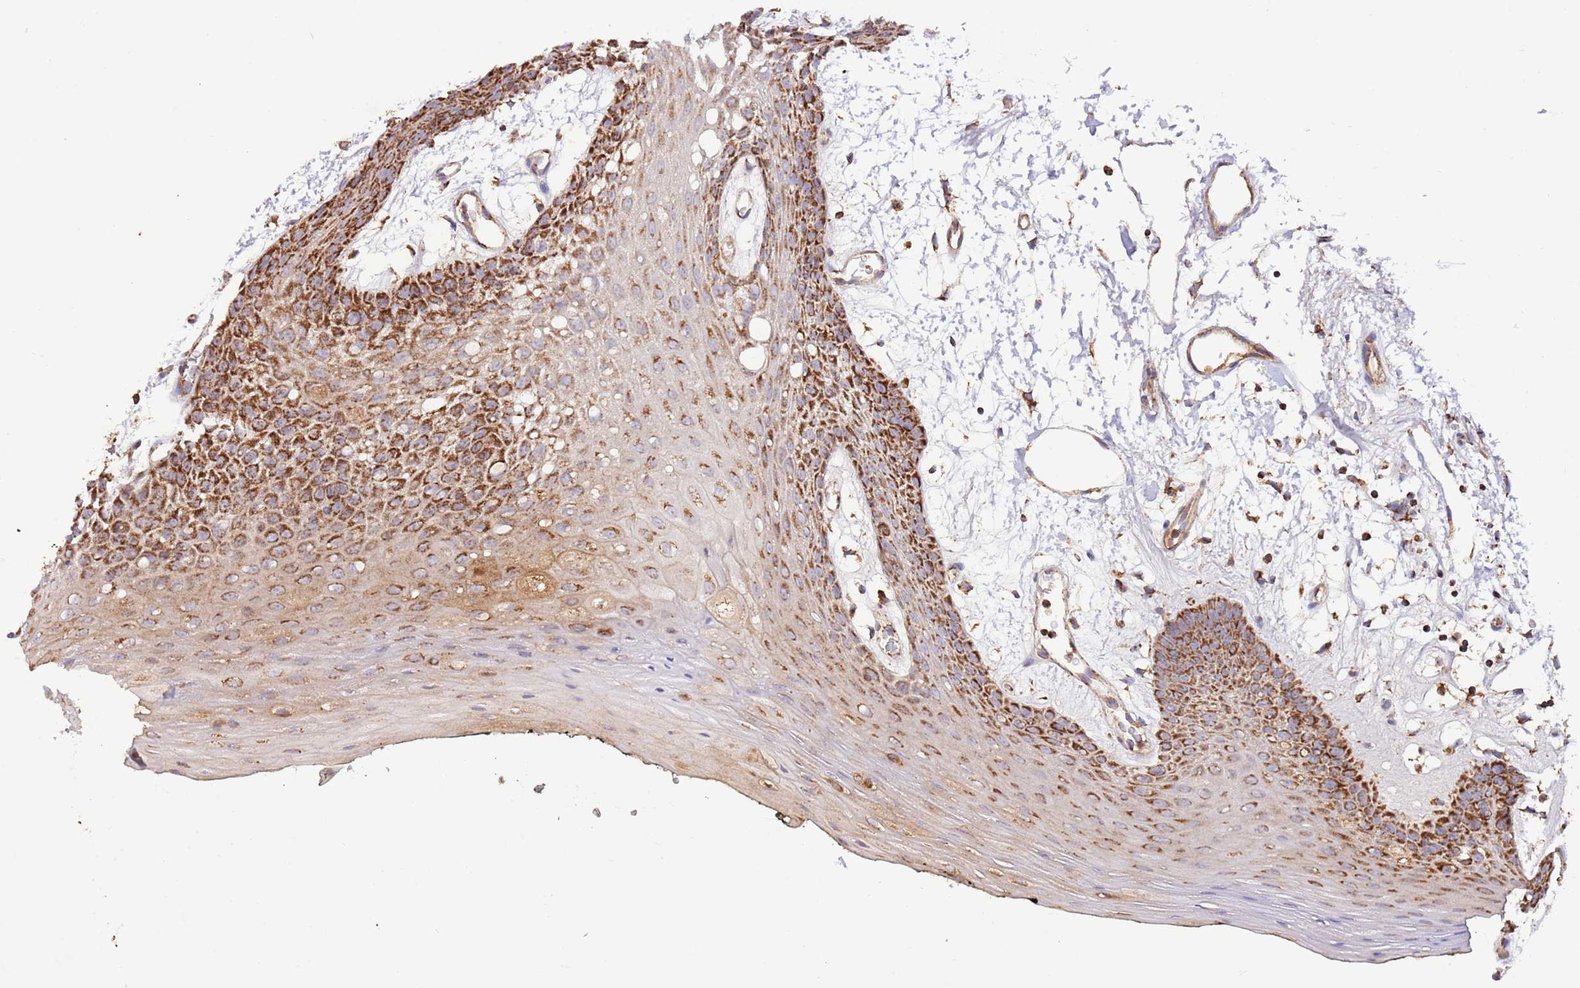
{"staining": {"intensity": "strong", "quantity": "25%-75%", "location": "cytoplasmic/membranous"}, "tissue": "oral mucosa", "cell_type": "Squamous epithelial cells", "image_type": "normal", "snomed": [{"axis": "morphology", "description": "Normal tissue, NOS"}, {"axis": "topography", "description": "Oral tissue"}, {"axis": "topography", "description": "Tounge, NOS"}], "caption": "This photomicrograph demonstrates immunohistochemistry staining of unremarkable oral mucosa, with high strong cytoplasmic/membranous expression in about 25%-75% of squamous epithelial cells.", "gene": "DNAJA3", "patient": {"sex": "female", "age": 59}}